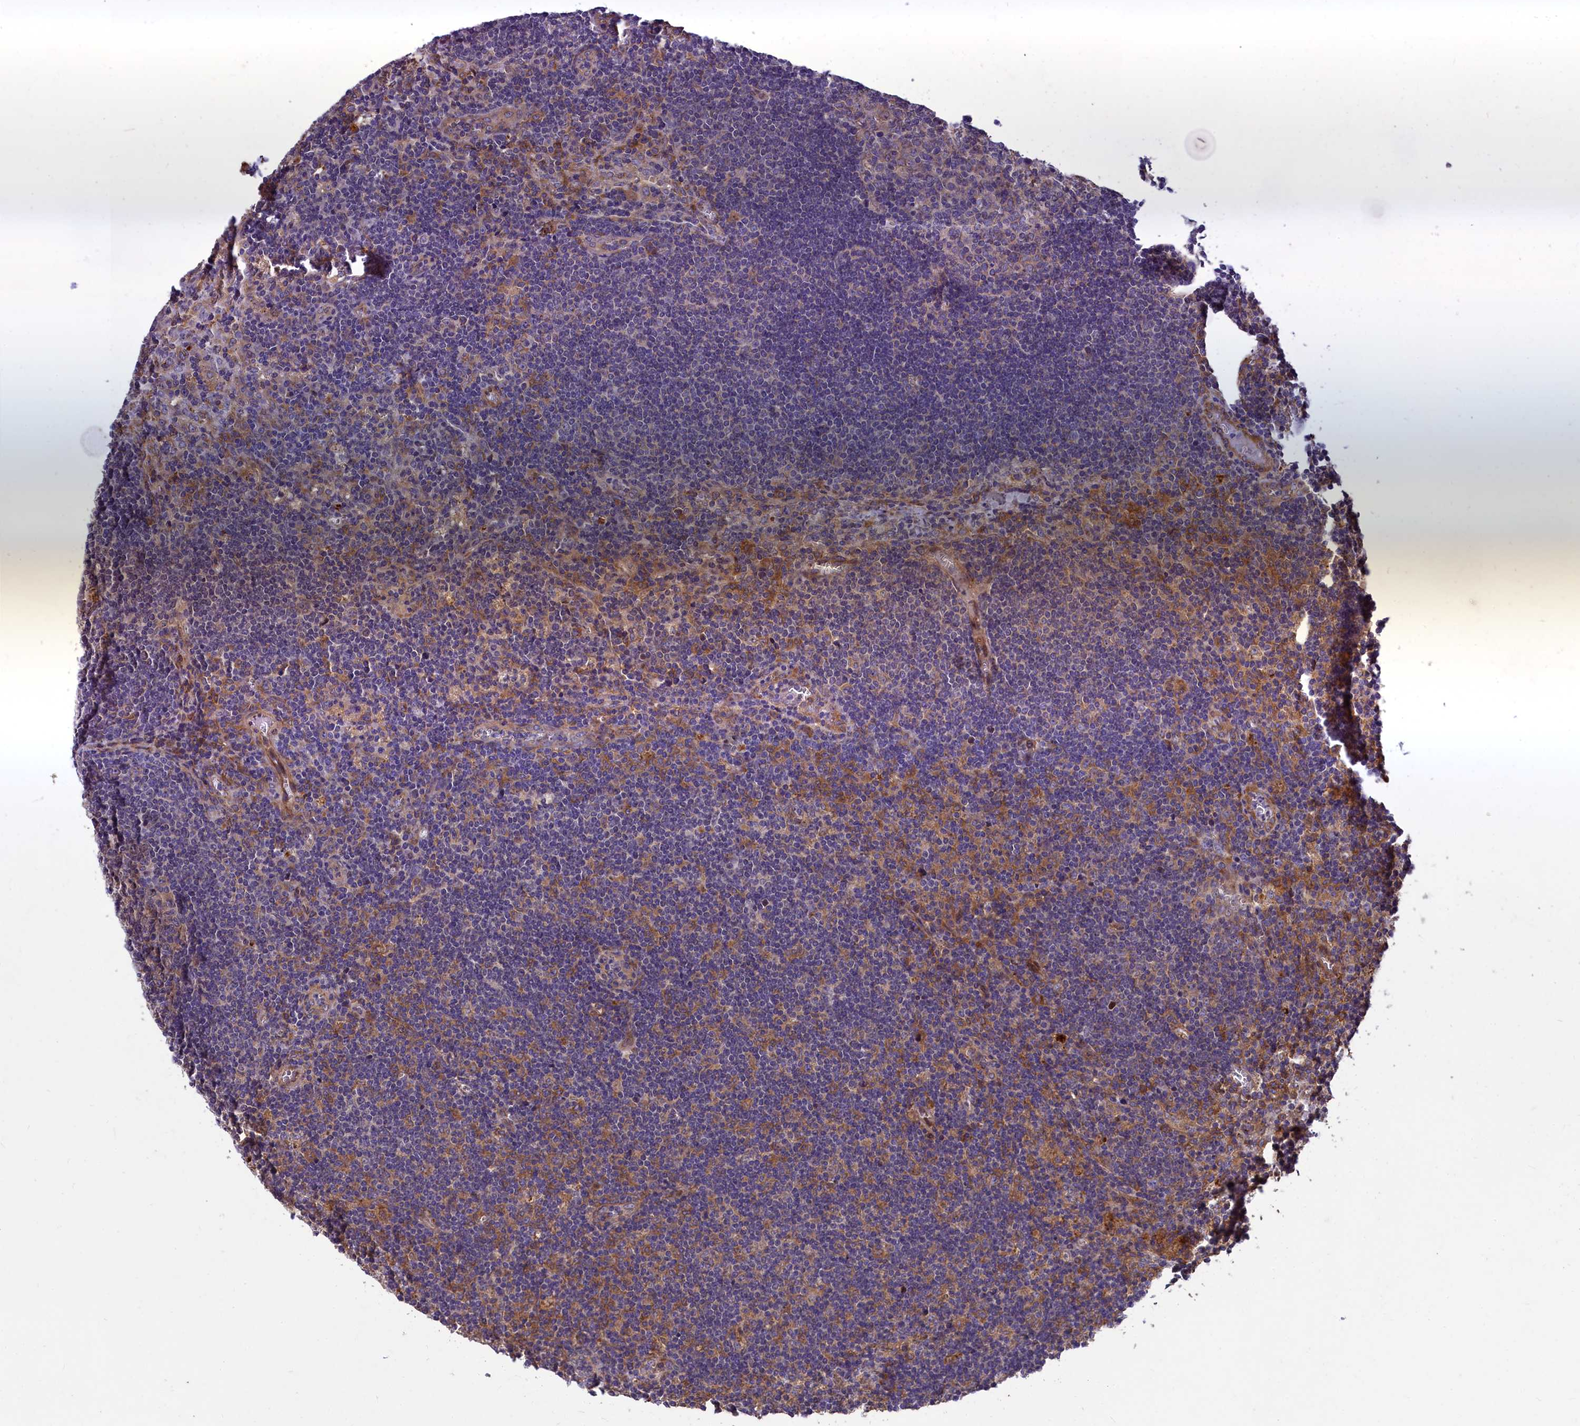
{"staining": {"intensity": "moderate", "quantity": "25%-75%", "location": "cytoplasmic/membranous"}, "tissue": "lymph node", "cell_type": "Germinal center cells", "image_type": "normal", "snomed": [{"axis": "morphology", "description": "Normal tissue, NOS"}, {"axis": "topography", "description": "Lymph node"}], "caption": "An IHC photomicrograph of benign tissue is shown. Protein staining in brown shows moderate cytoplasmic/membranous positivity in lymph node within germinal center cells.", "gene": "ACAD8", "patient": {"sex": "male", "age": 58}}